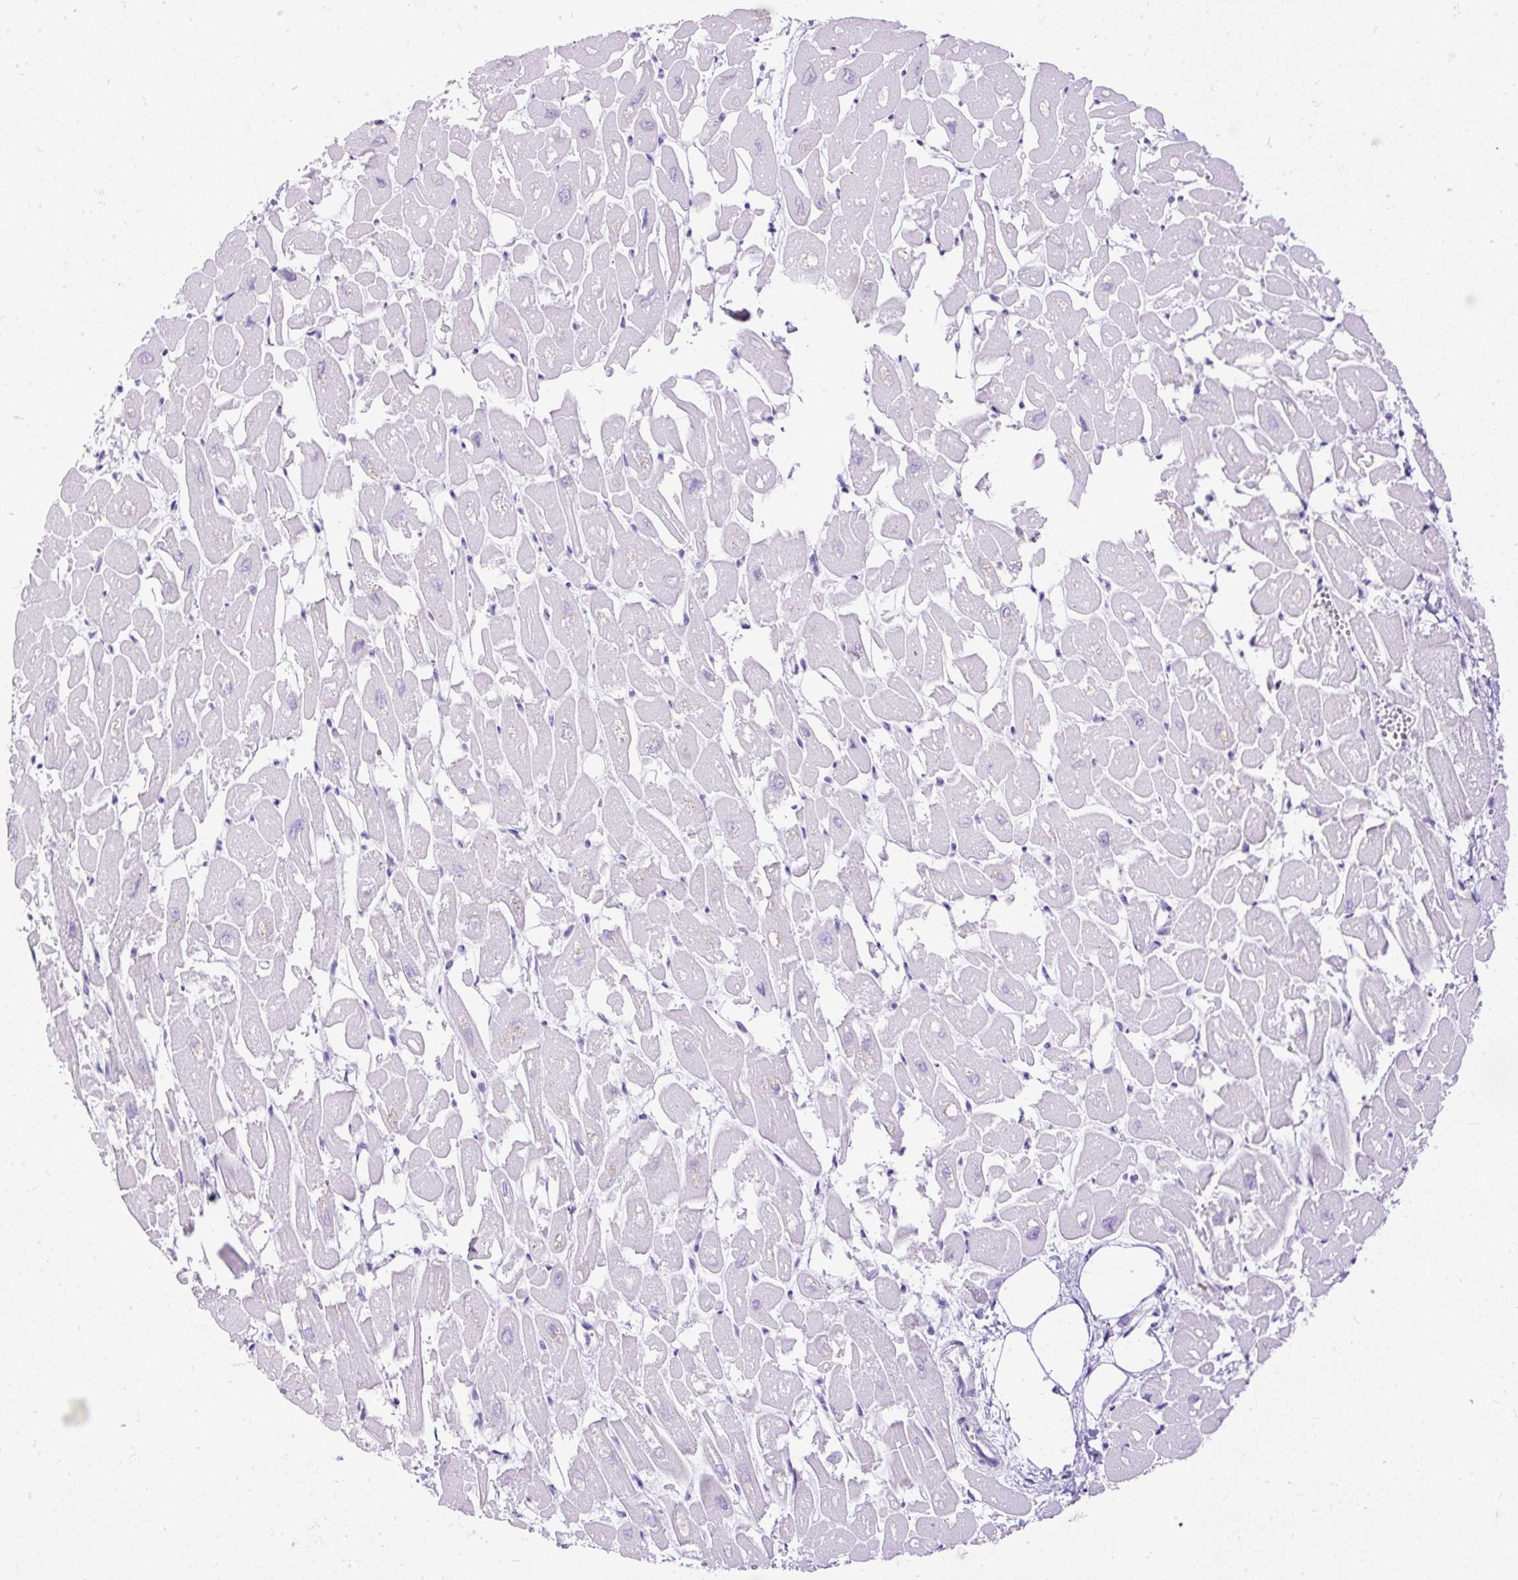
{"staining": {"intensity": "negative", "quantity": "none", "location": "none"}, "tissue": "heart muscle", "cell_type": "Cardiomyocytes", "image_type": "normal", "snomed": [{"axis": "morphology", "description": "Normal tissue, NOS"}, {"axis": "topography", "description": "Heart"}], "caption": "Immunohistochemistry photomicrograph of benign human heart muscle stained for a protein (brown), which displays no staining in cardiomyocytes.", "gene": "HEY1", "patient": {"sex": "male", "age": 54}}